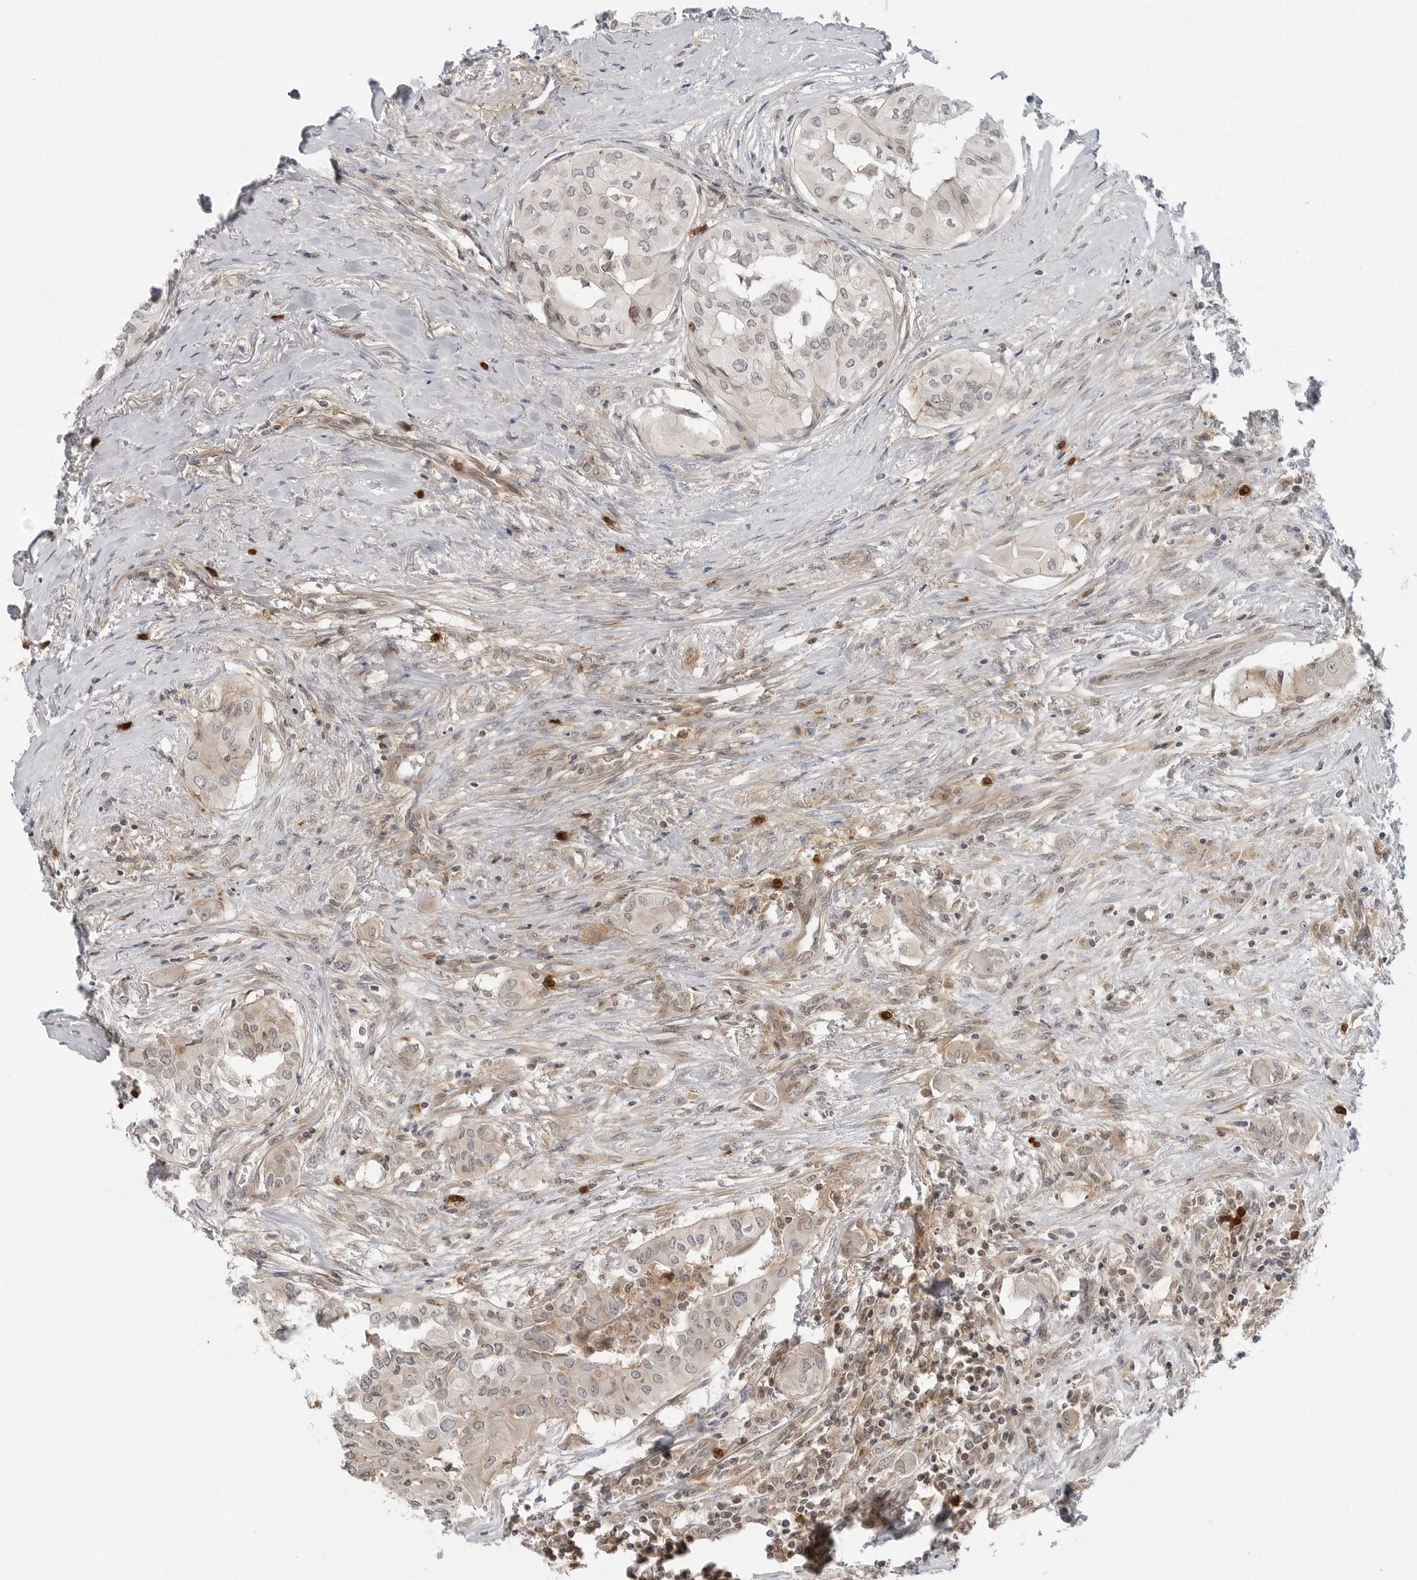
{"staining": {"intensity": "negative", "quantity": "none", "location": "none"}, "tissue": "thyroid cancer", "cell_type": "Tumor cells", "image_type": "cancer", "snomed": [{"axis": "morphology", "description": "Papillary adenocarcinoma, NOS"}, {"axis": "topography", "description": "Thyroid gland"}], "caption": "Micrograph shows no protein staining in tumor cells of thyroid papillary adenocarcinoma tissue.", "gene": "STXBP3", "patient": {"sex": "female", "age": 59}}